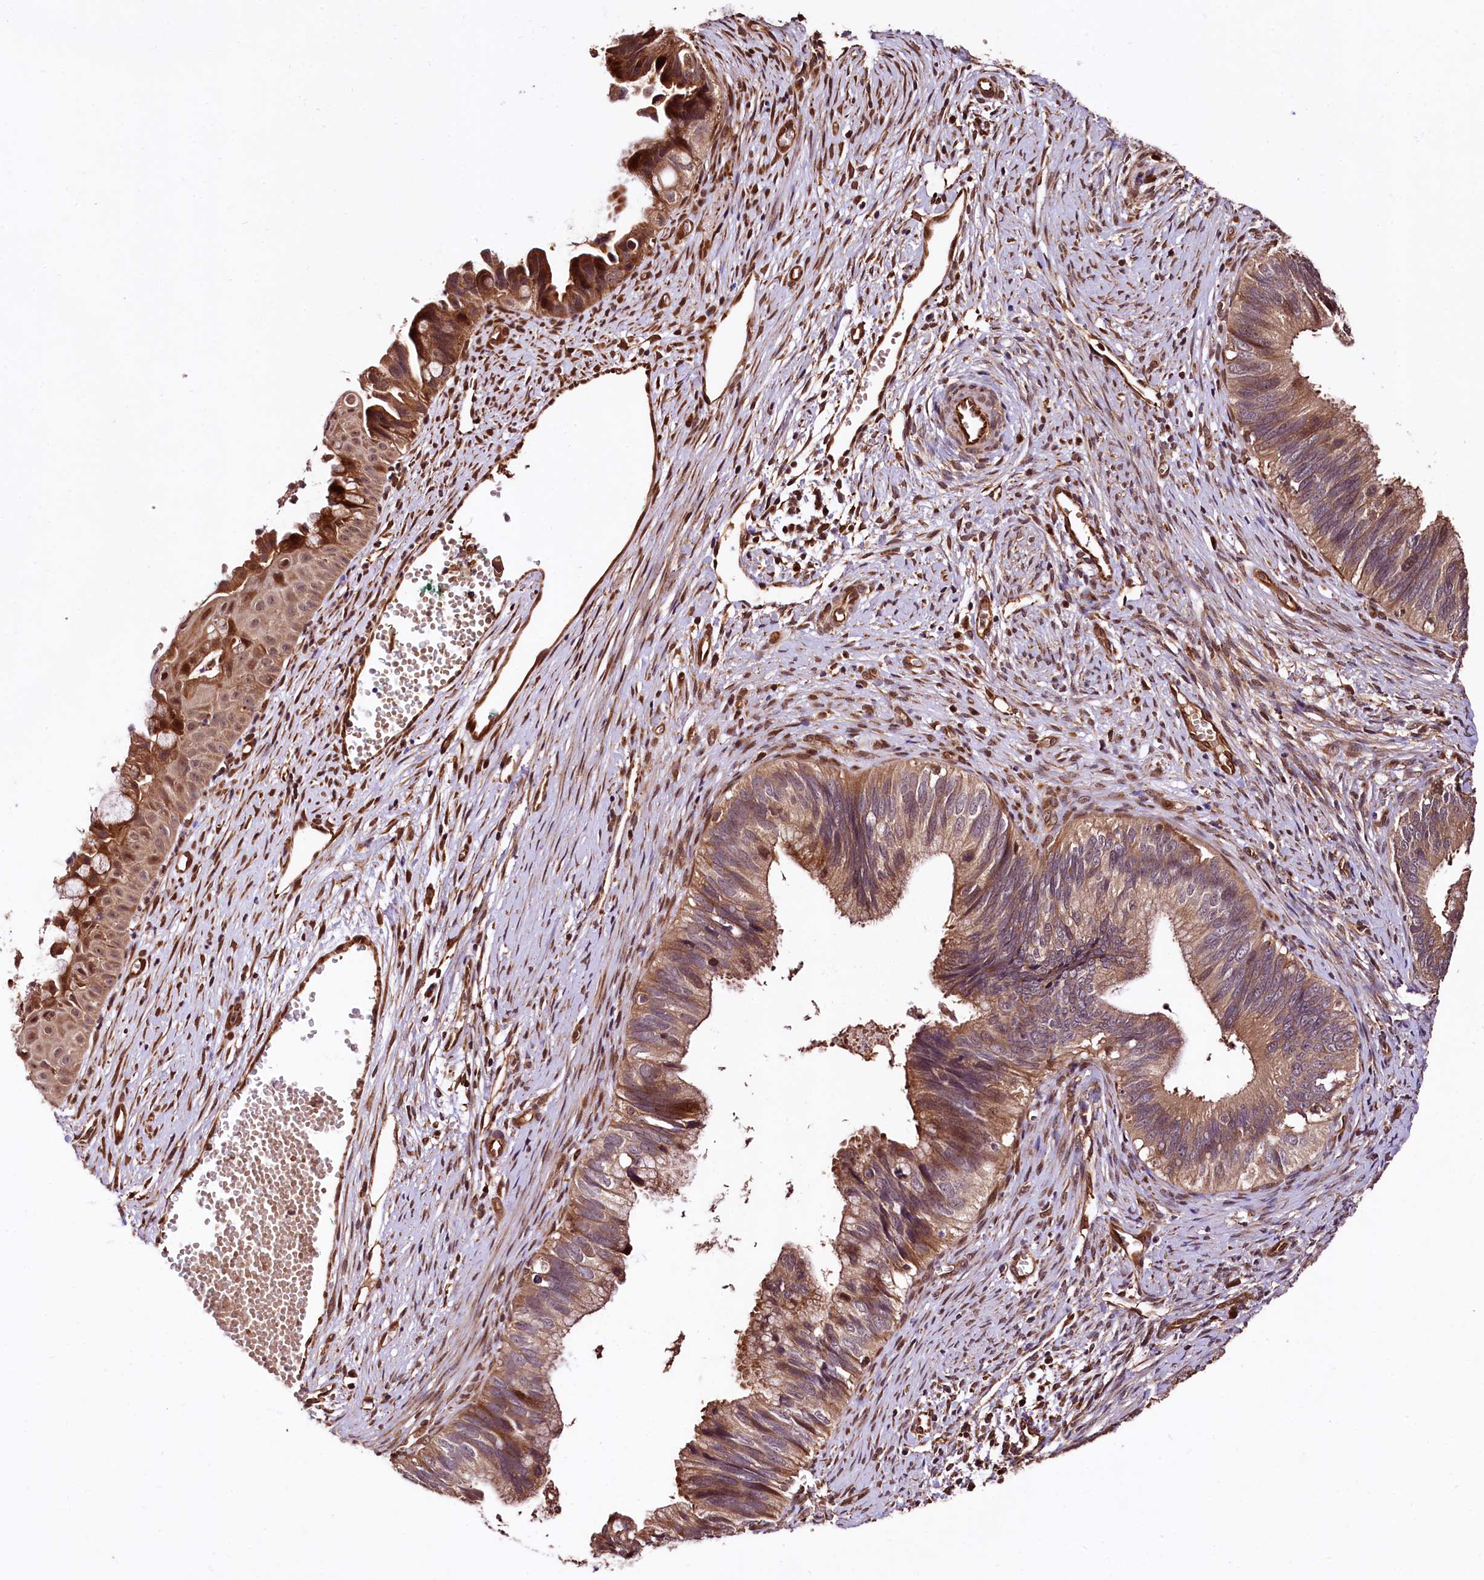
{"staining": {"intensity": "moderate", "quantity": ">75%", "location": "cytoplasmic/membranous"}, "tissue": "cervical cancer", "cell_type": "Tumor cells", "image_type": "cancer", "snomed": [{"axis": "morphology", "description": "Adenocarcinoma, NOS"}, {"axis": "topography", "description": "Cervix"}], "caption": "Cervical adenocarcinoma stained for a protein (brown) exhibits moderate cytoplasmic/membranous positive positivity in approximately >75% of tumor cells.", "gene": "TBCEL", "patient": {"sex": "female", "age": 42}}